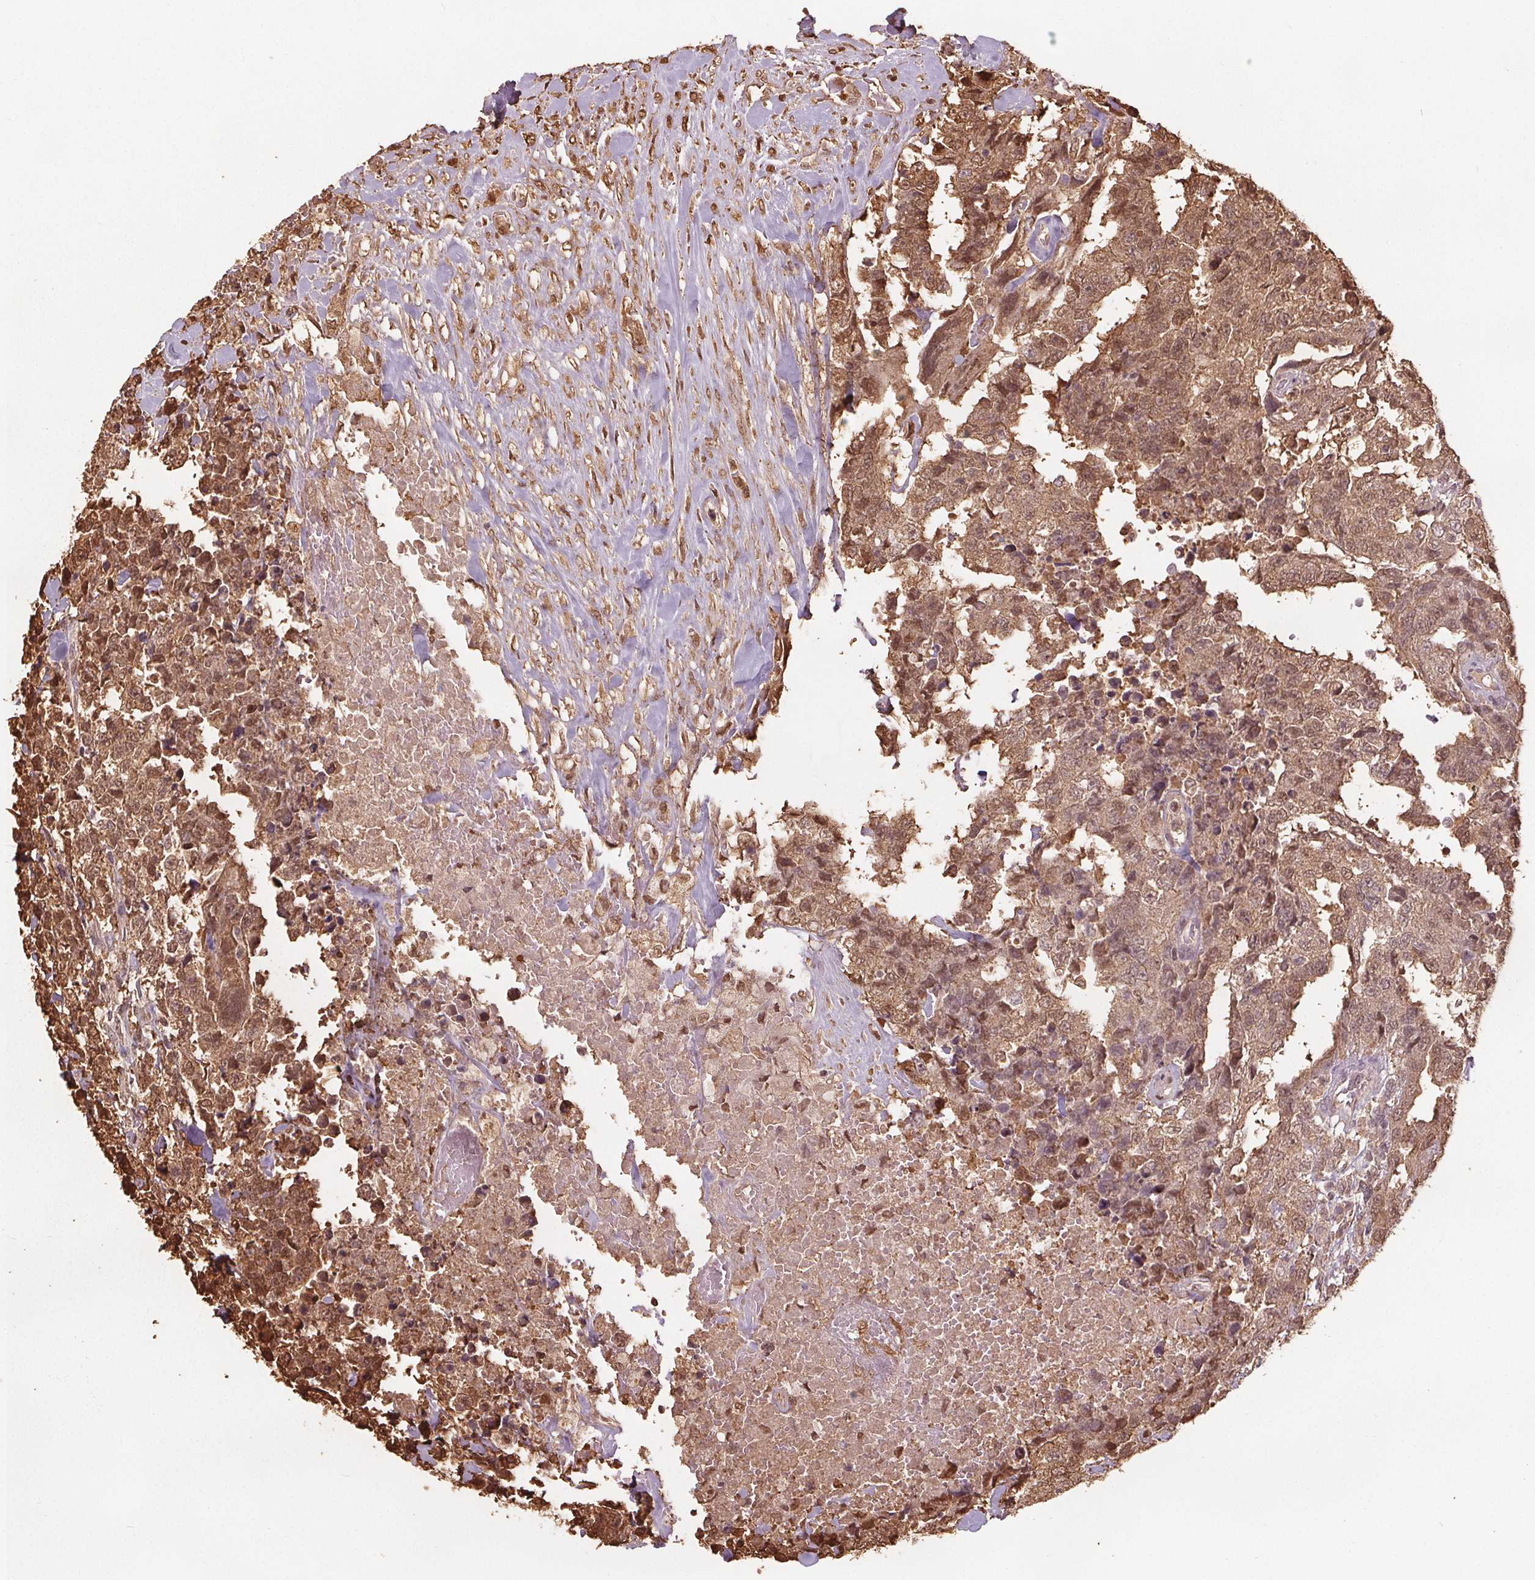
{"staining": {"intensity": "moderate", "quantity": ">75%", "location": "cytoplasmic/membranous,nuclear"}, "tissue": "testis cancer", "cell_type": "Tumor cells", "image_type": "cancer", "snomed": [{"axis": "morphology", "description": "Carcinoma, Embryonal, NOS"}, {"axis": "topography", "description": "Testis"}], "caption": "A micrograph of testis cancer stained for a protein reveals moderate cytoplasmic/membranous and nuclear brown staining in tumor cells.", "gene": "ENO1", "patient": {"sex": "male", "age": 24}}